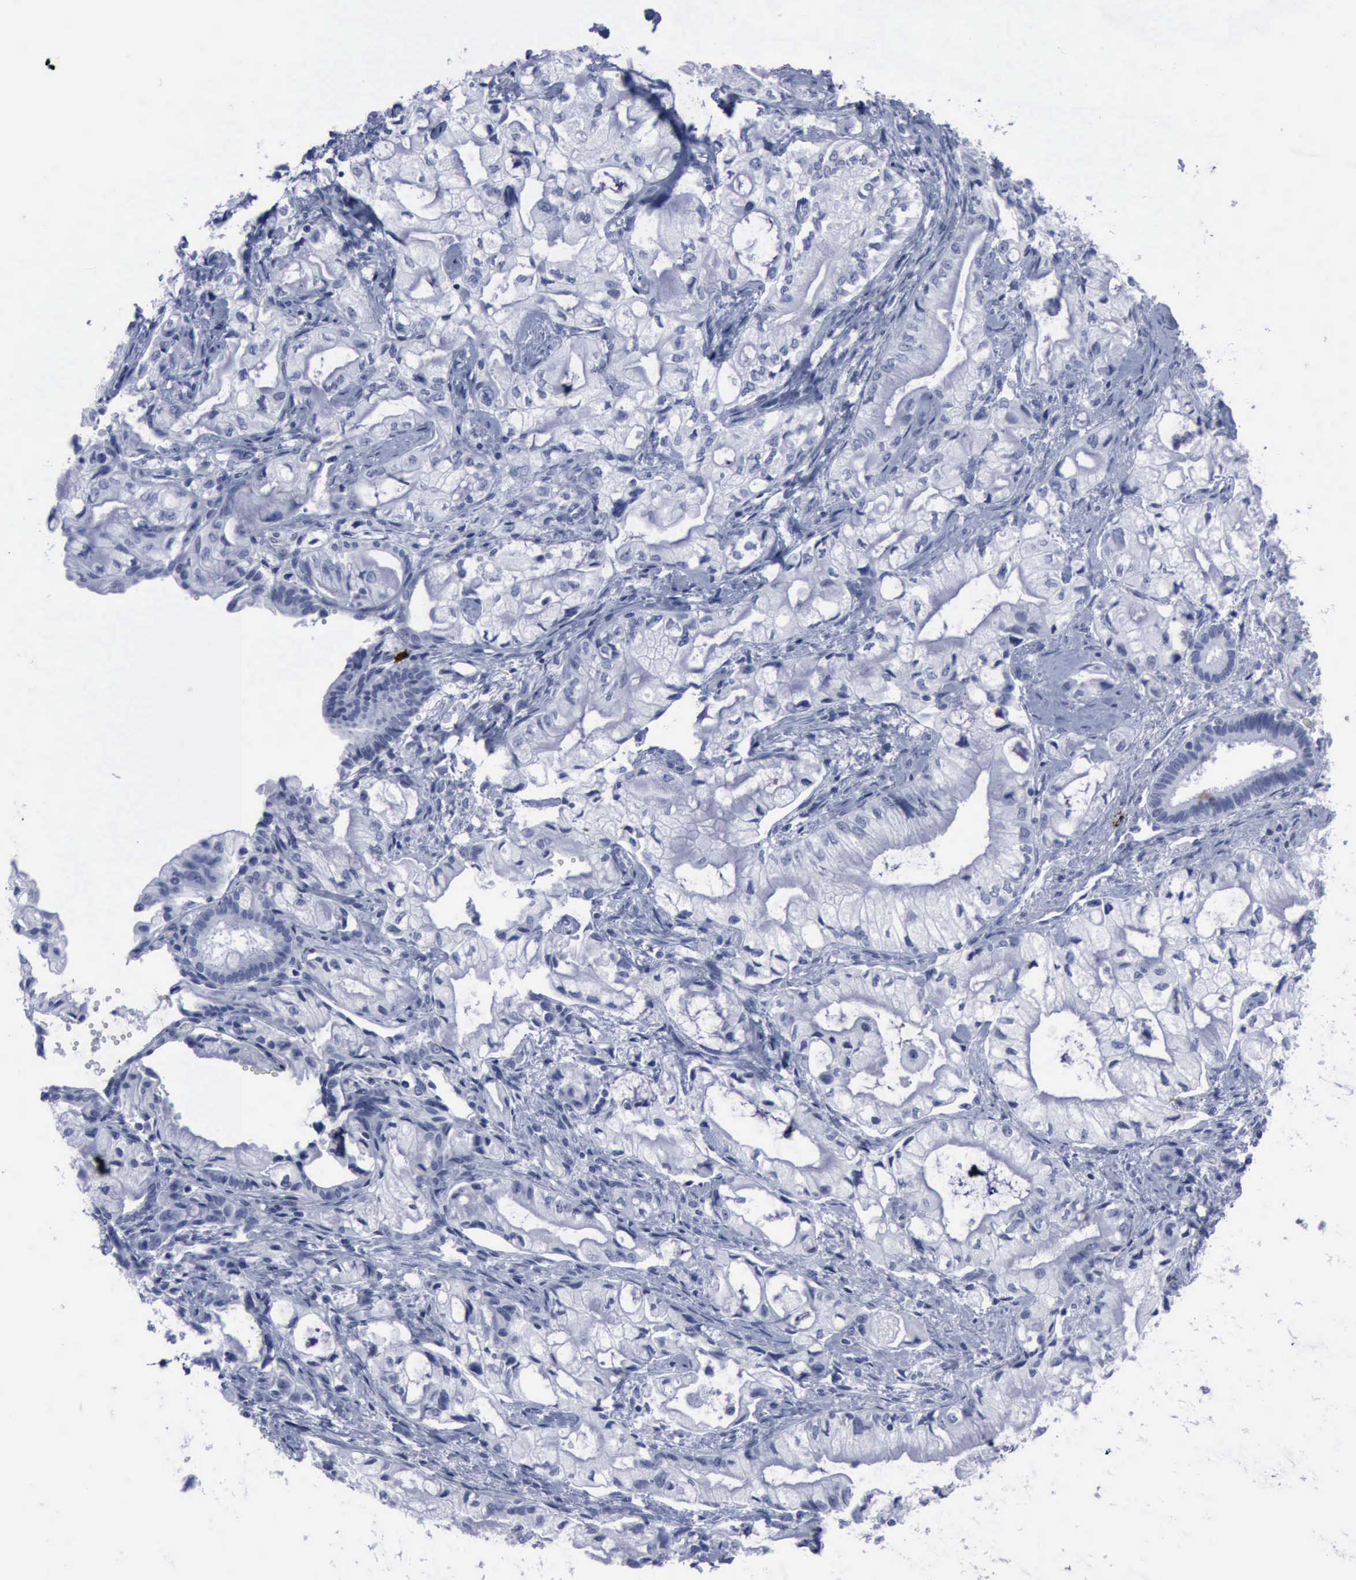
{"staining": {"intensity": "negative", "quantity": "none", "location": "none"}, "tissue": "pancreatic cancer", "cell_type": "Tumor cells", "image_type": "cancer", "snomed": [{"axis": "morphology", "description": "Adenocarcinoma, NOS"}, {"axis": "topography", "description": "Pancreas"}], "caption": "The IHC photomicrograph has no significant positivity in tumor cells of pancreatic adenocarcinoma tissue.", "gene": "NGFR", "patient": {"sex": "male", "age": 79}}